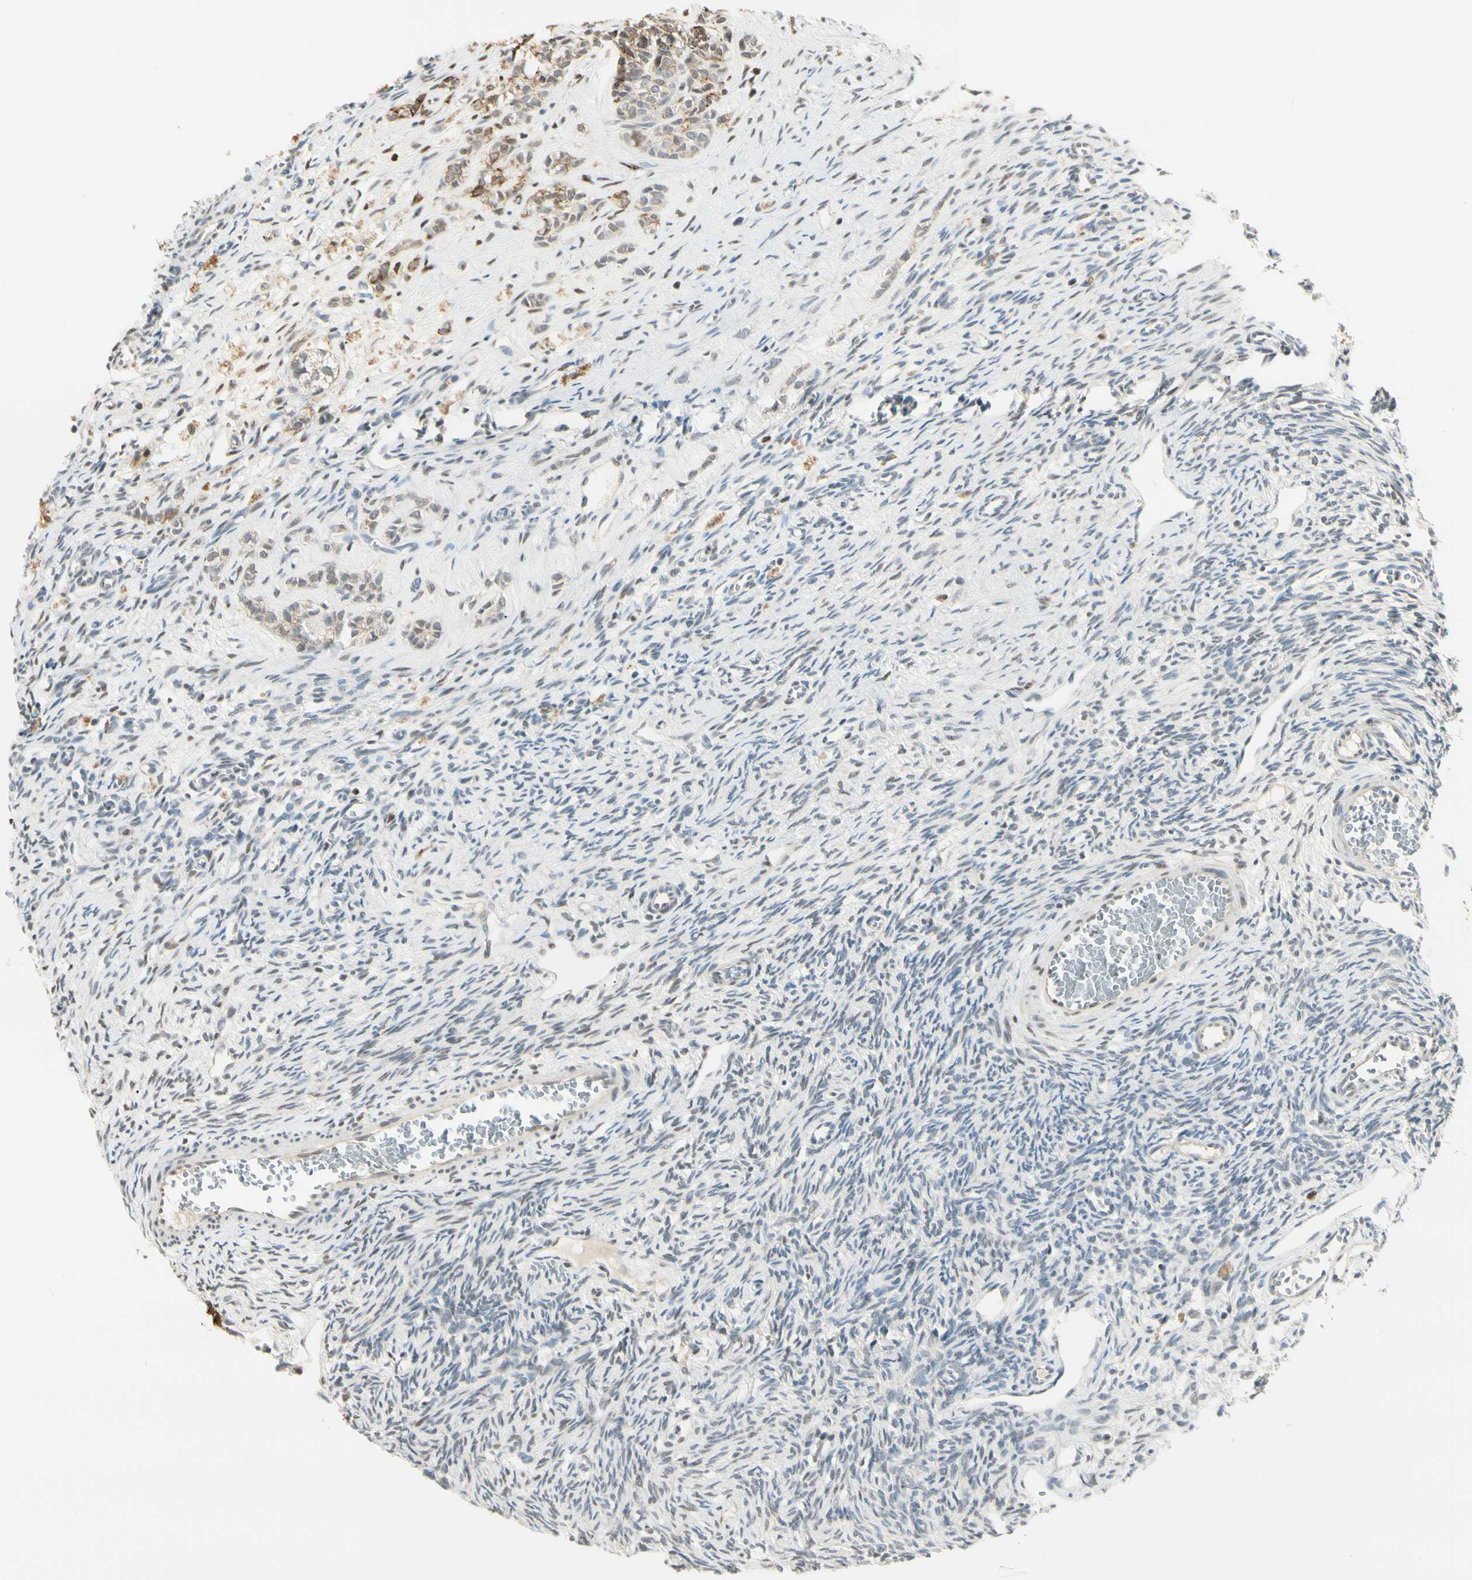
{"staining": {"intensity": "moderate", "quantity": "<25%", "location": "nuclear"}, "tissue": "ovary", "cell_type": "Ovarian stroma cells", "image_type": "normal", "snomed": [{"axis": "morphology", "description": "Normal tissue, NOS"}, {"axis": "topography", "description": "Ovary"}], "caption": "Protein staining displays moderate nuclear expression in approximately <25% of ovarian stroma cells in normal ovary.", "gene": "ATXN1", "patient": {"sex": "female", "age": 33}}